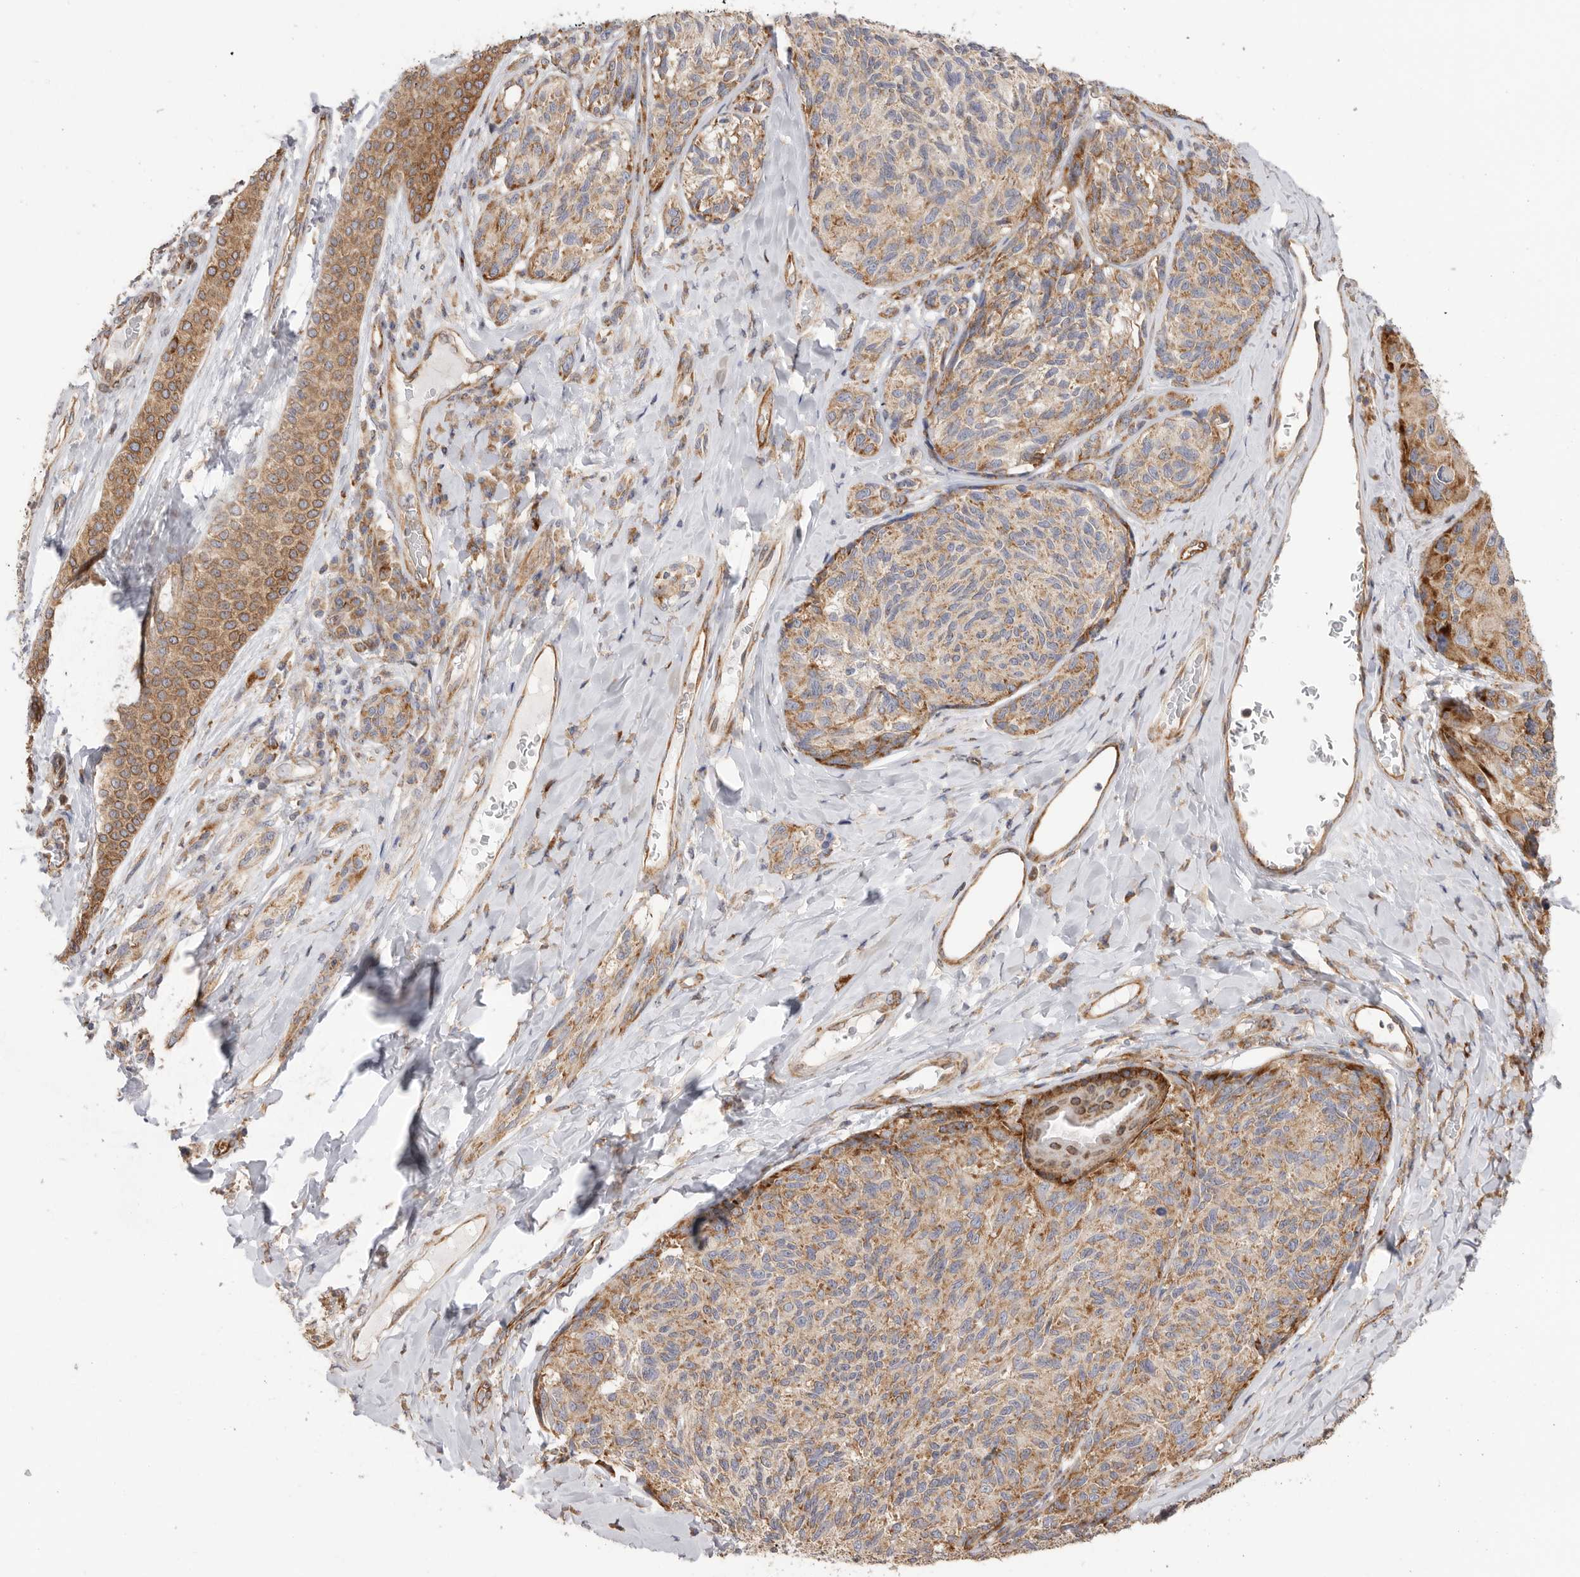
{"staining": {"intensity": "moderate", "quantity": ">75%", "location": "cytoplasmic/membranous"}, "tissue": "melanoma", "cell_type": "Tumor cells", "image_type": "cancer", "snomed": [{"axis": "morphology", "description": "Malignant melanoma, NOS"}, {"axis": "topography", "description": "Skin"}], "caption": "The histopathology image exhibits a brown stain indicating the presence of a protein in the cytoplasmic/membranous of tumor cells in malignant melanoma.", "gene": "SERBP1", "patient": {"sex": "female", "age": 73}}